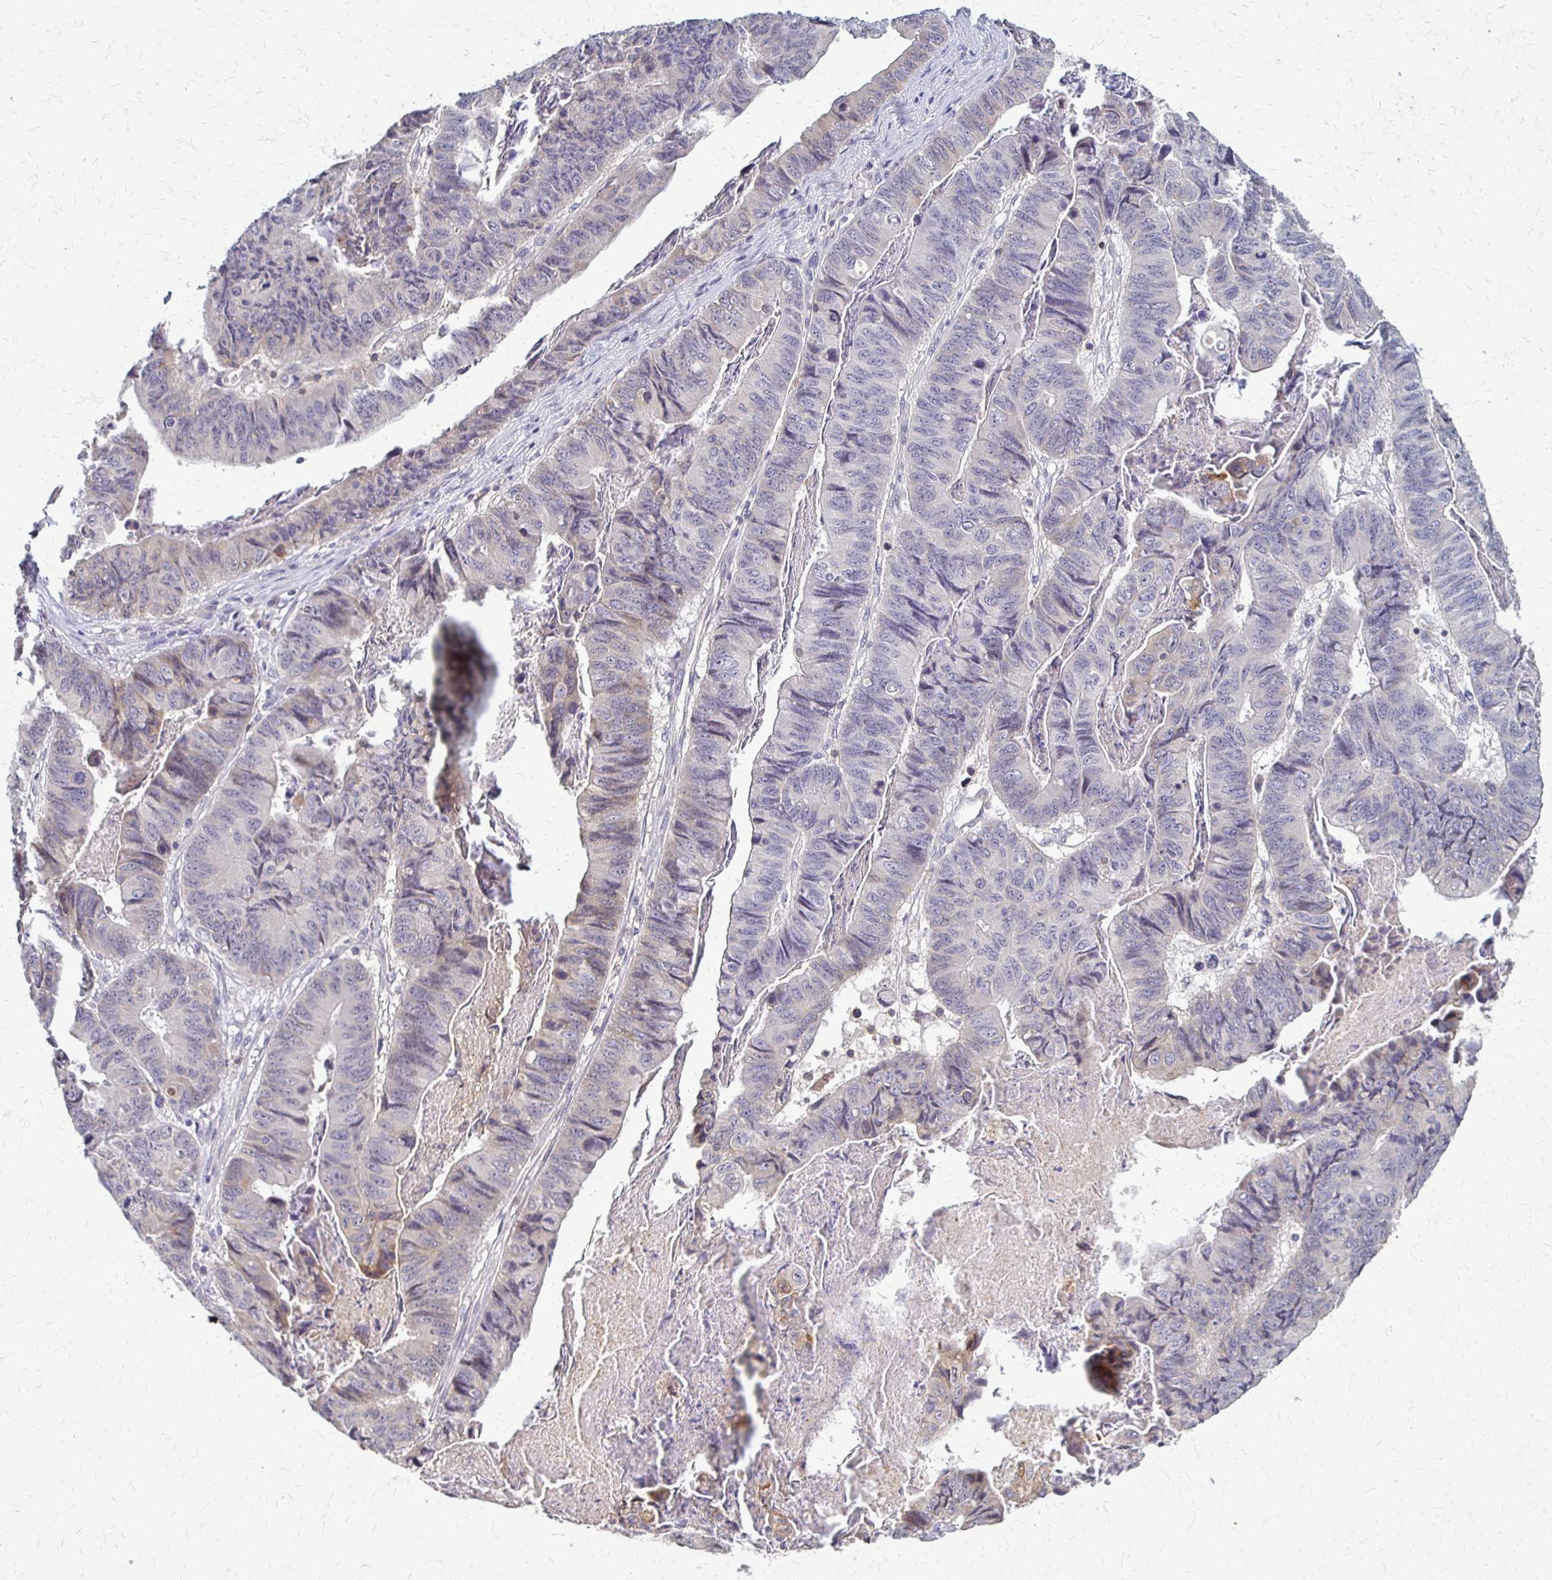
{"staining": {"intensity": "negative", "quantity": "none", "location": "none"}, "tissue": "stomach cancer", "cell_type": "Tumor cells", "image_type": "cancer", "snomed": [{"axis": "morphology", "description": "Adenocarcinoma, NOS"}, {"axis": "topography", "description": "Stomach, lower"}], "caption": "A photomicrograph of human stomach cancer is negative for staining in tumor cells.", "gene": "SLC9A9", "patient": {"sex": "male", "age": 77}}